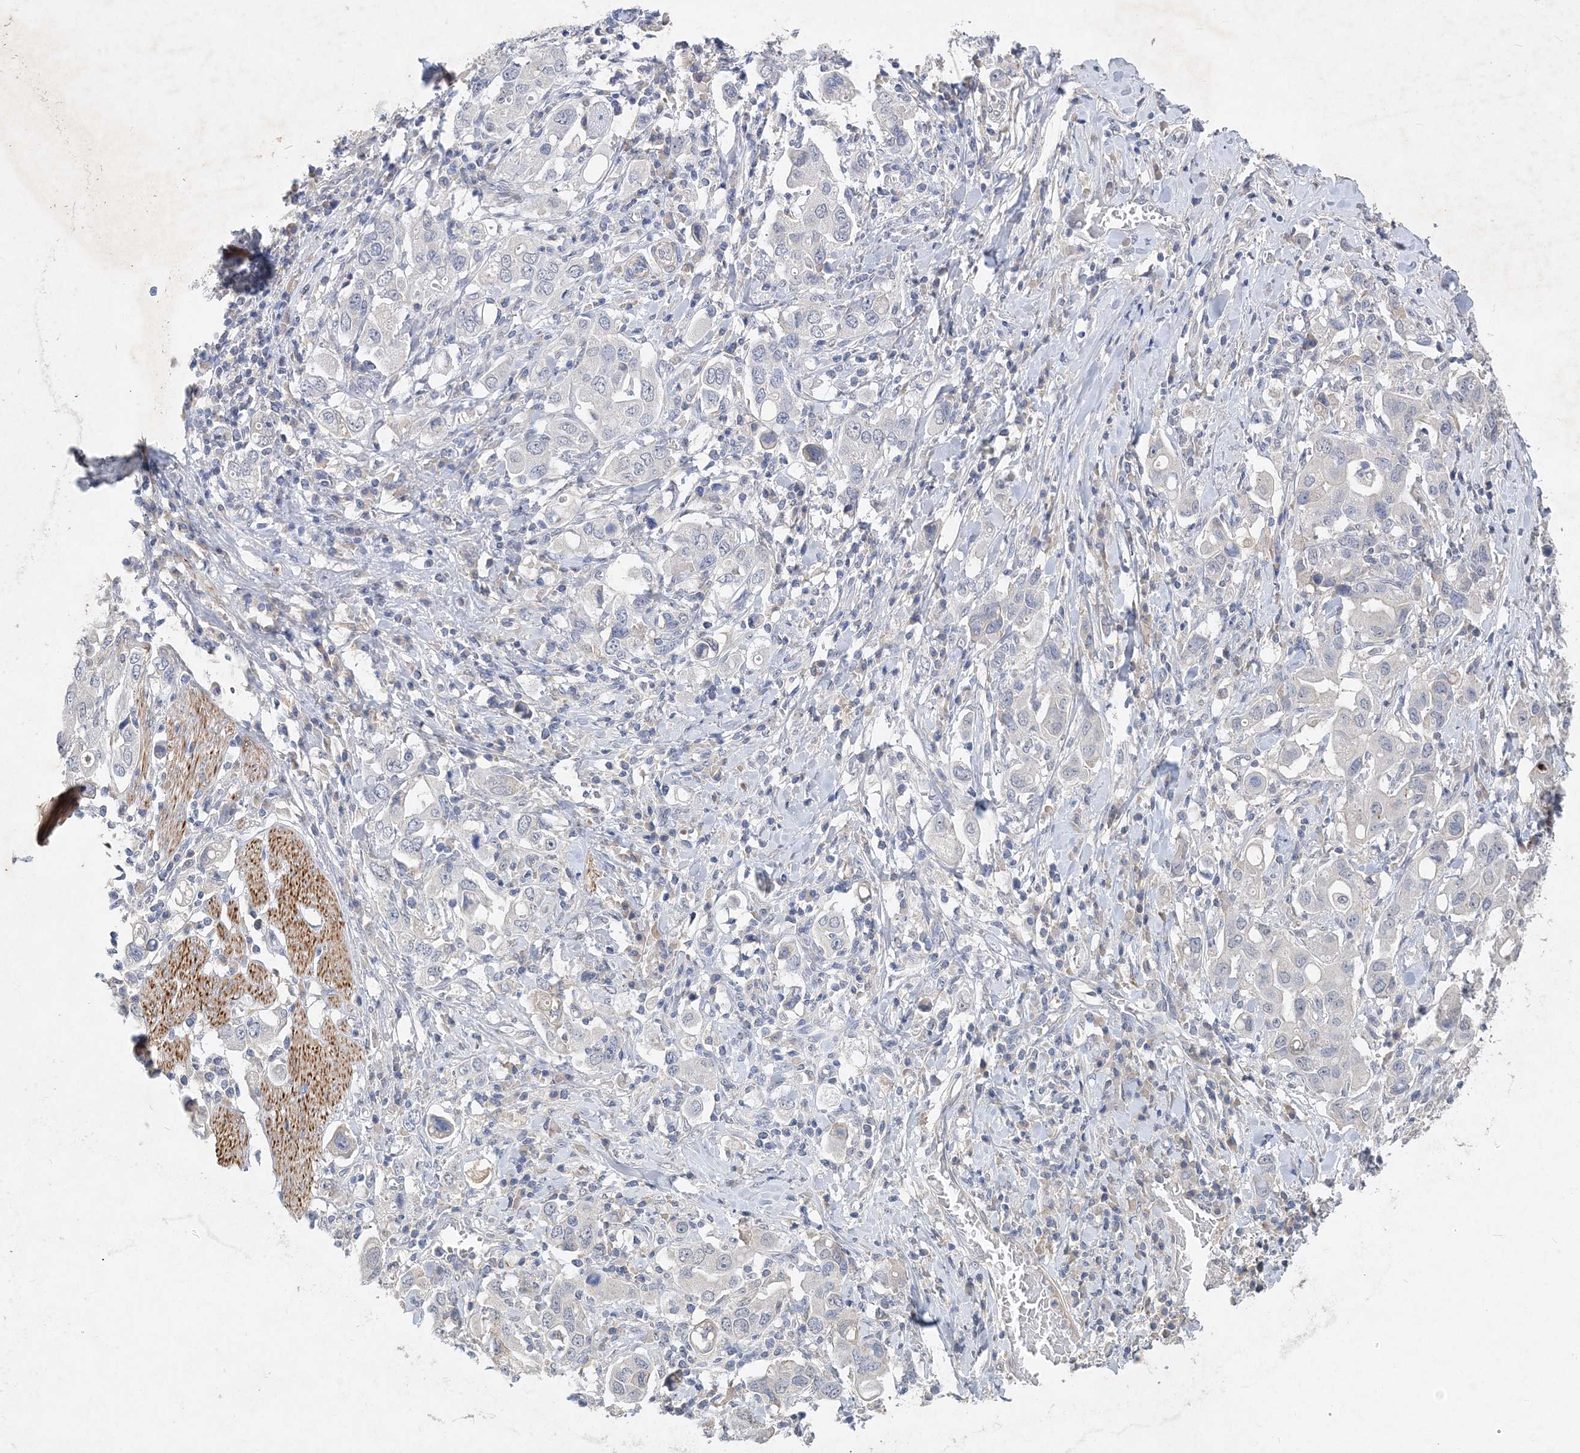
{"staining": {"intensity": "negative", "quantity": "none", "location": "none"}, "tissue": "stomach cancer", "cell_type": "Tumor cells", "image_type": "cancer", "snomed": [{"axis": "morphology", "description": "Adenocarcinoma, NOS"}, {"axis": "topography", "description": "Stomach, upper"}], "caption": "A histopathology image of human stomach adenocarcinoma is negative for staining in tumor cells.", "gene": "C11orf58", "patient": {"sex": "male", "age": 62}}